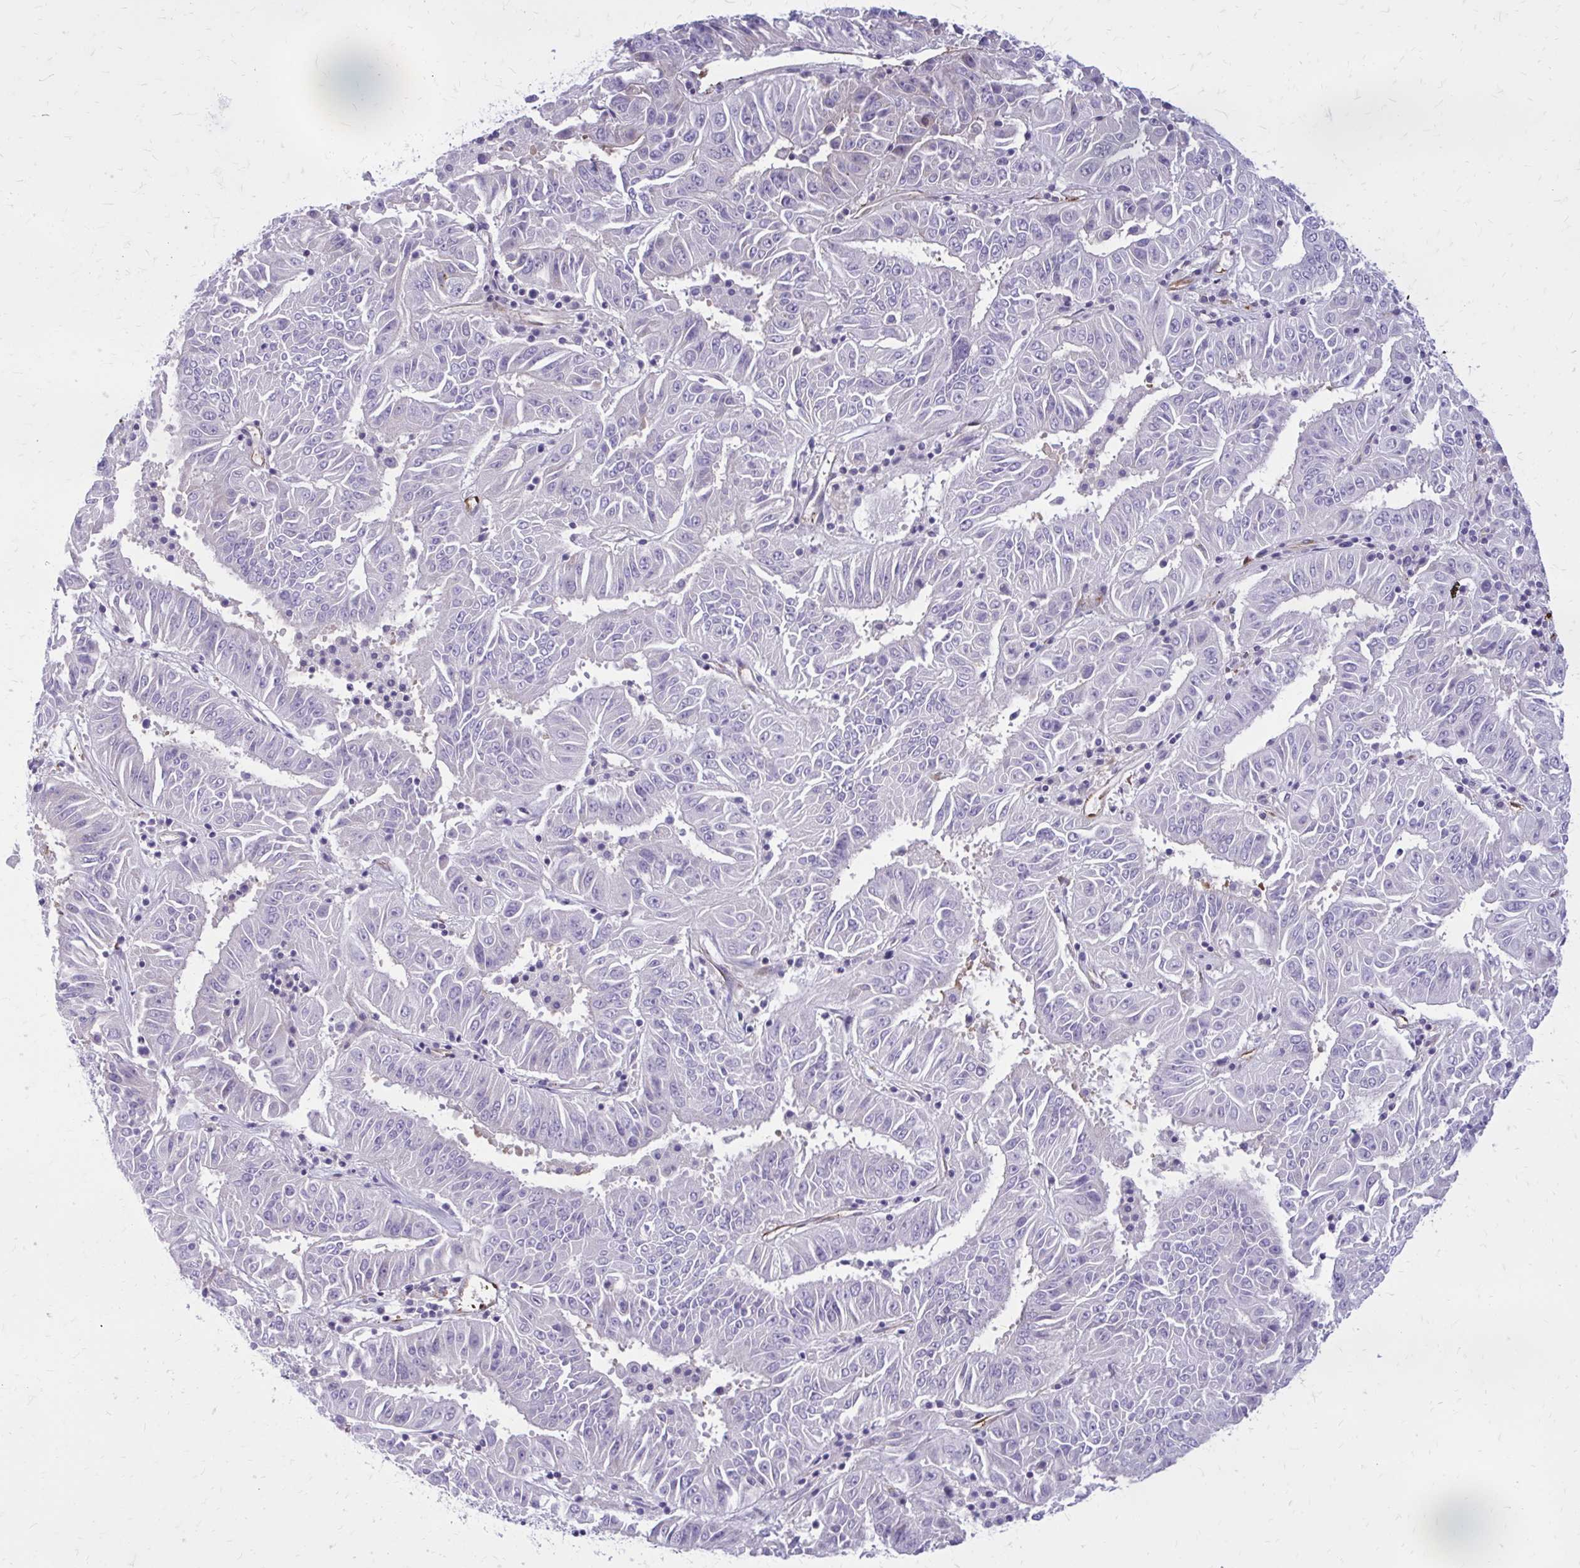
{"staining": {"intensity": "negative", "quantity": "none", "location": "none"}, "tissue": "pancreatic cancer", "cell_type": "Tumor cells", "image_type": "cancer", "snomed": [{"axis": "morphology", "description": "Adenocarcinoma, NOS"}, {"axis": "topography", "description": "Pancreas"}], "caption": "Tumor cells show no significant expression in adenocarcinoma (pancreatic).", "gene": "BEND5", "patient": {"sex": "male", "age": 63}}